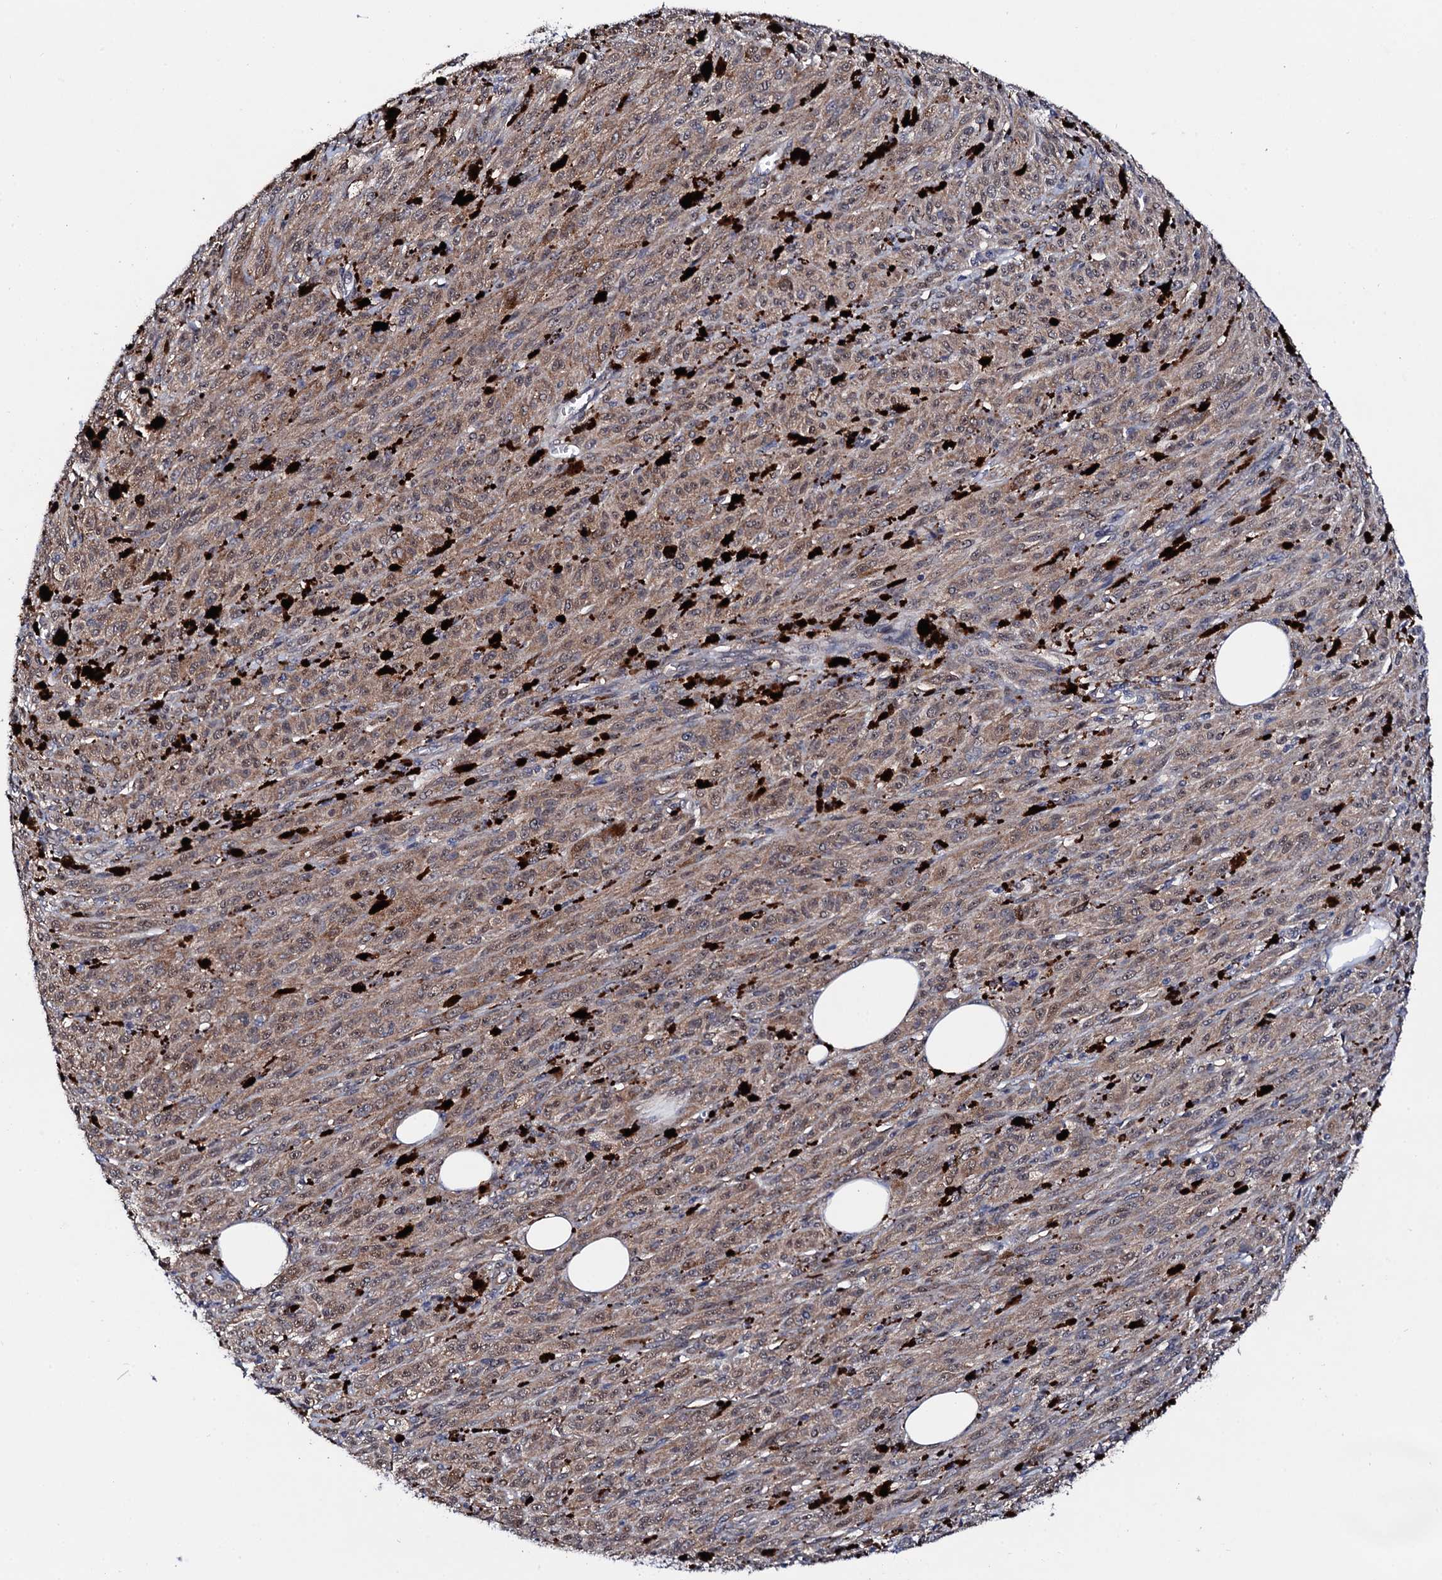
{"staining": {"intensity": "weak", "quantity": ">75%", "location": "cytoplasmic/membranous"}, "tissue": "melanoma", "cell_type": "Tumor cells", "image_type": "cancer", "snomed": [{"axis": "morphology", "description": "Malignant melanoma, NOS"}, {"axis": "topography", "description": "Skin"}], "caption": "A histopathology image of human malignant melanoma stained for a protein reveals weak cytoplasmic/membranous brown staining in tumor cells.", "gene": "IP6K1", "patient": {"sex": "female", "age": 52}}